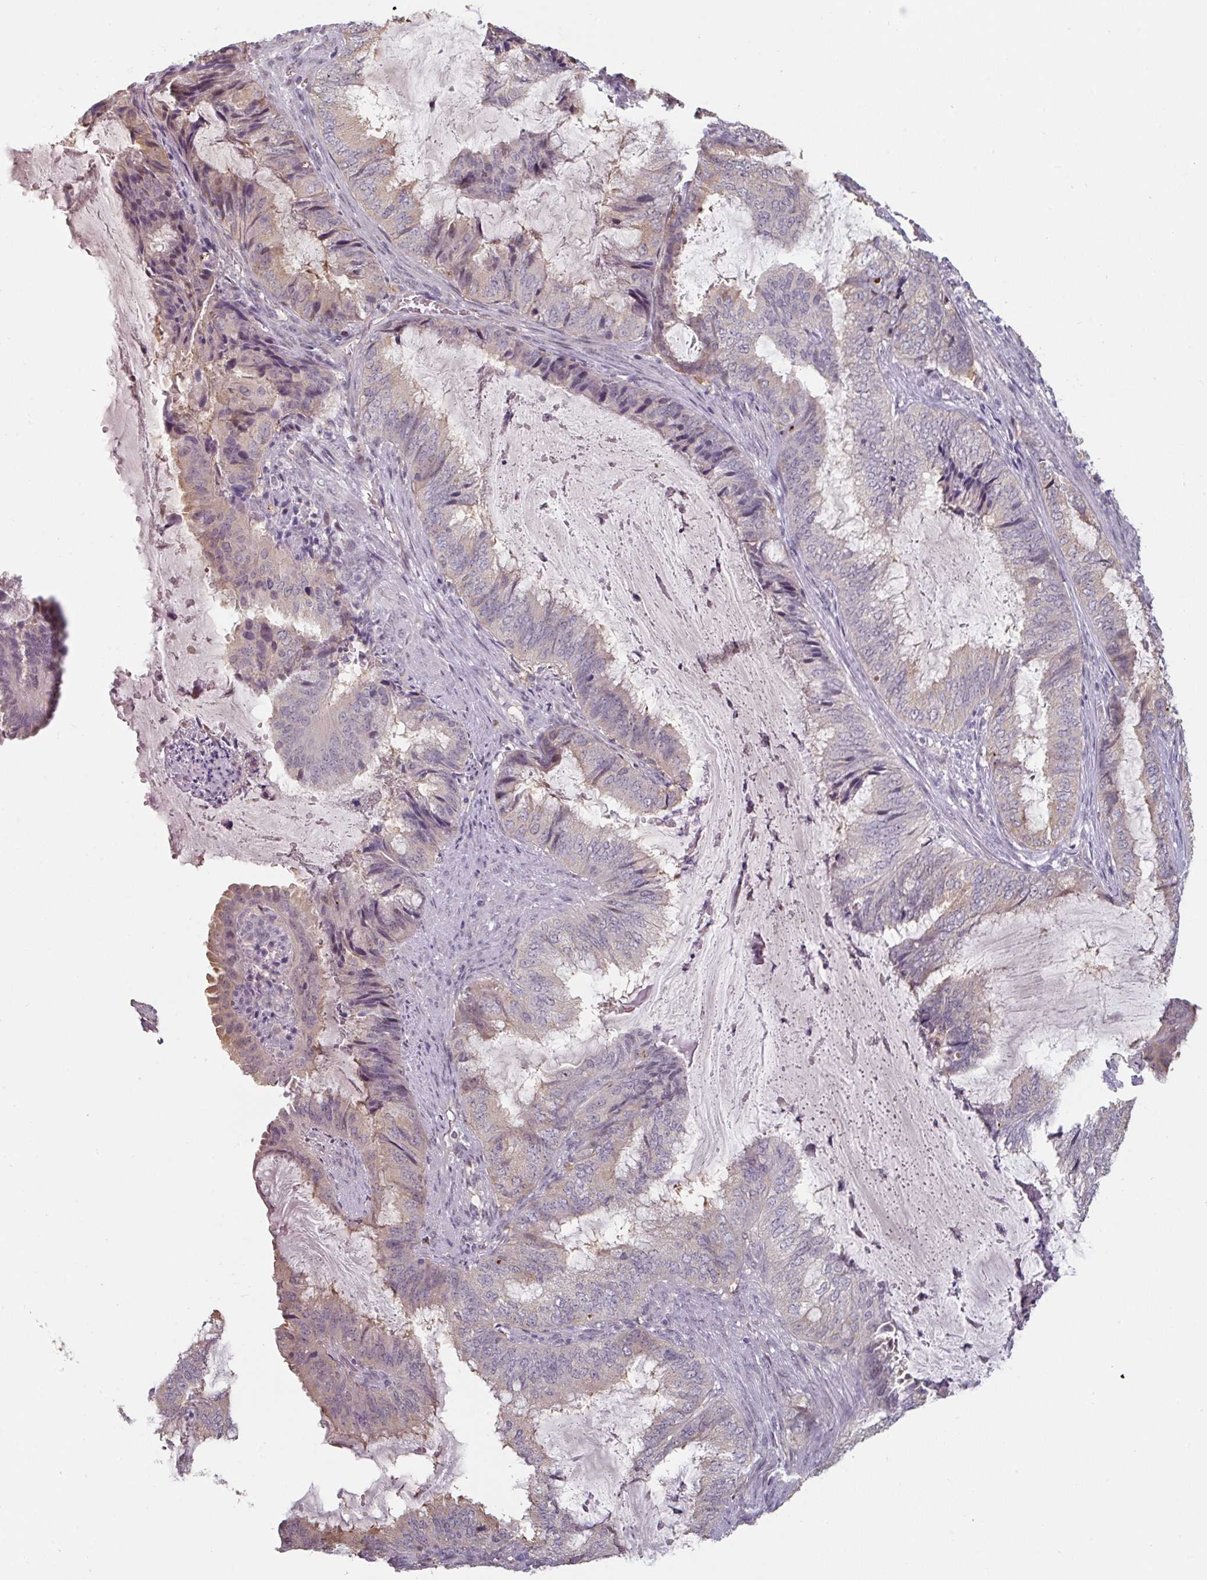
{"staining": {"intensity": "weak", "quantity": "<25%", "location": "cytoplasmic/membranous"}, "tissue": "endometrial cancer", "cell_type": "Tumor cells", "image_type": "cancer", "snomed": [{"axis": "morphology", "description": "Adenocarcinoma, NOS"}, {"axis": "topography", "description": "Endometrium"}], "caption": "Immunohistochemical staining of human adenocarcinoma (endometrial) displays no significant expression in tumor cells. Brightfield microscopy of IHC stained with DAB (brown) and hematoxylin (blue), captured at high magnification.", "gene": "ZBTB6", "patient": {"sex": "female", "age": 51}}